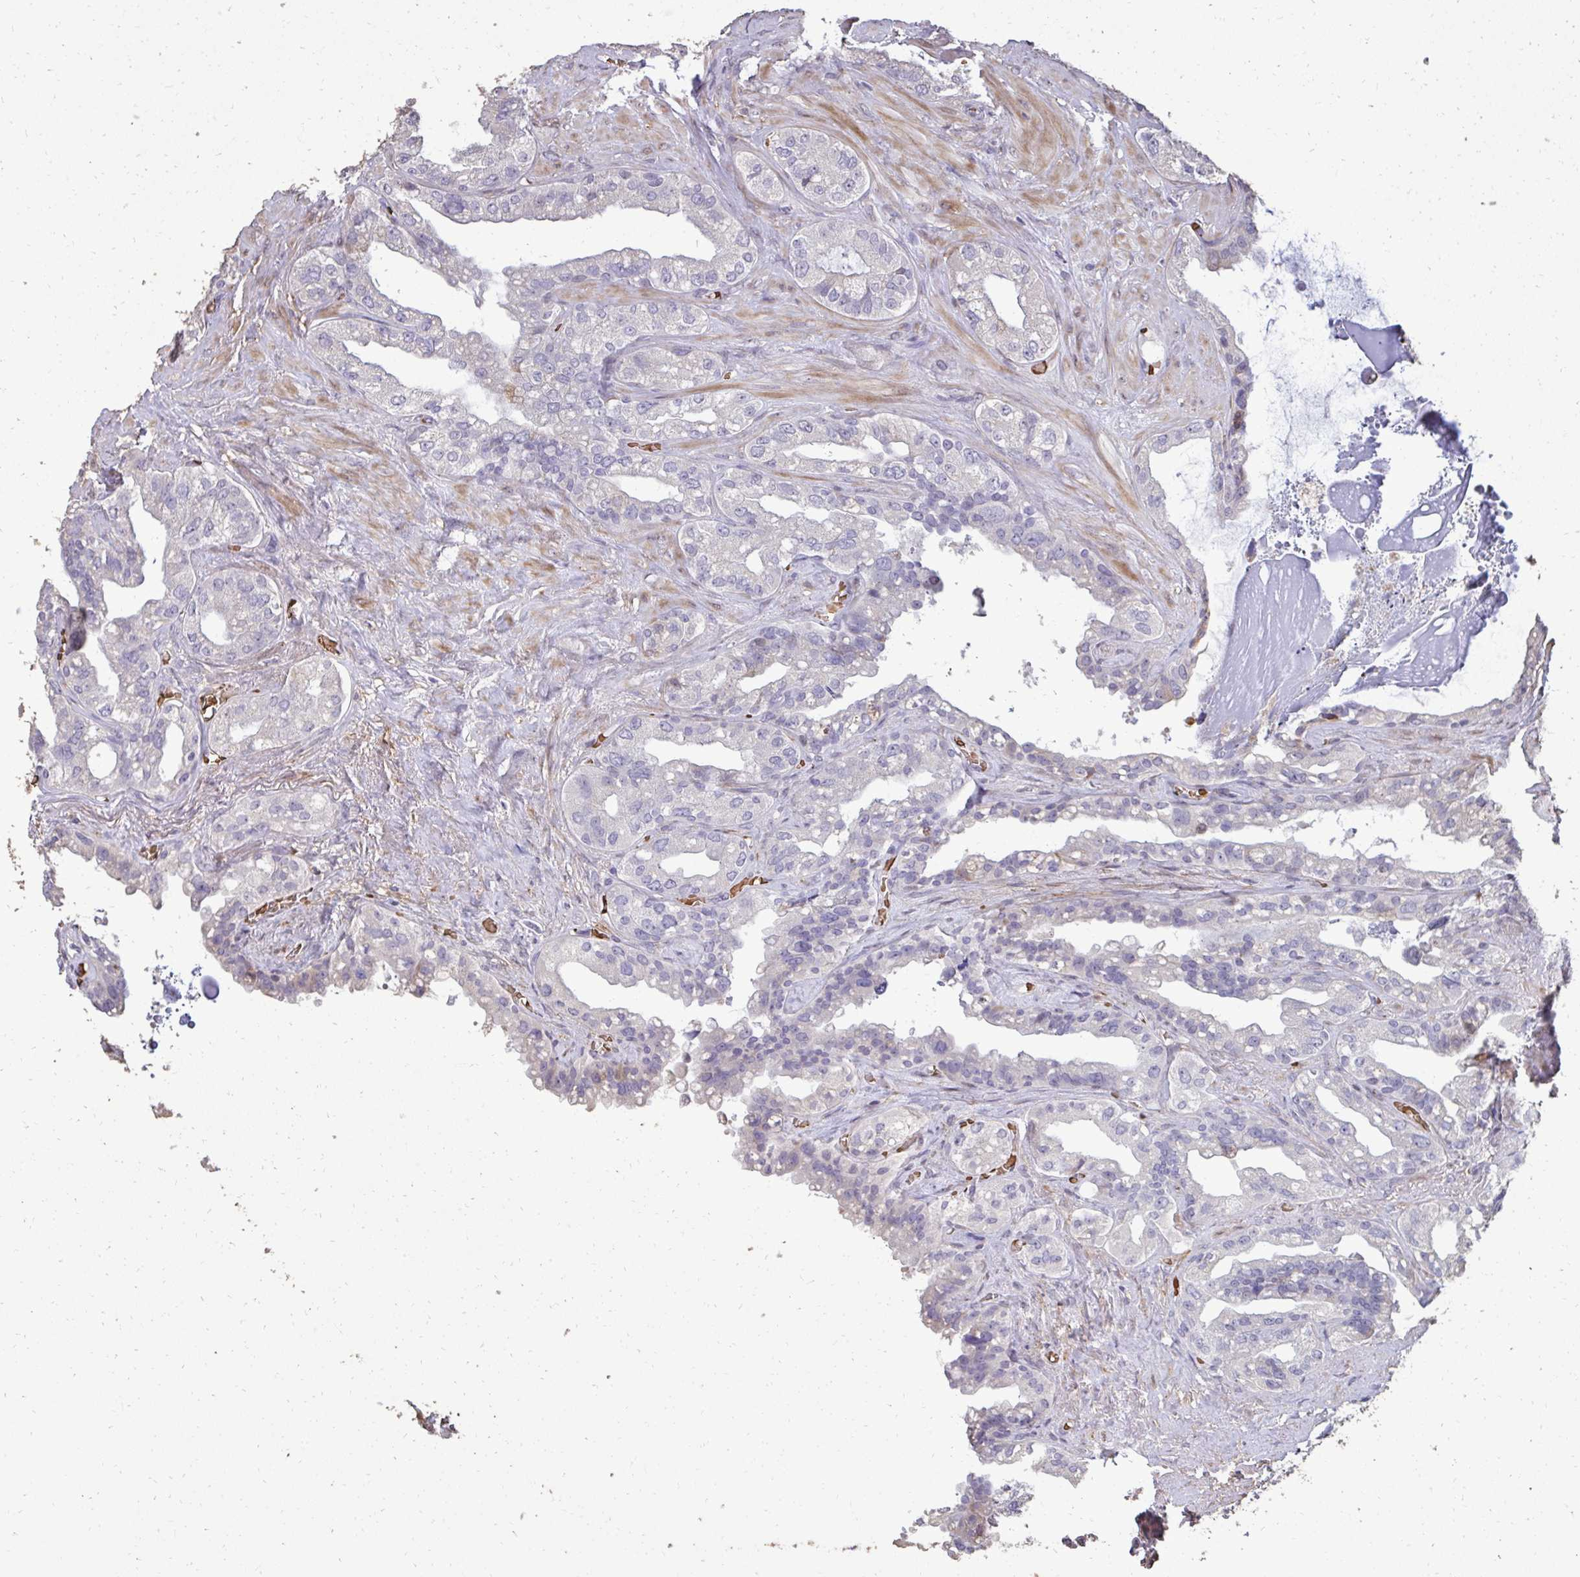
{"staining": {"intensity": "negative", "quantity": "none", "location": "none"}, "tissue": "seminal vesicle", "cell_type": "Glandular cells", "image_type": "normal", "snomed": [{"axis": "morphology", "description": "Normal tissue, NOS"}, {"axis": "topography", "description": "Seminal veicle"}, {"axis": "topography", "description": "Peripheral nerve tissue"}], "caption": "Glandular cells are negative for protein expression in normal human seminal vesicle. The staining is performed using DAB brown chromogen with nuclei counter-stained in using hematoxylin.", "gene": "FIBCD1", "patient": {"sex": "male", "age": 76}}